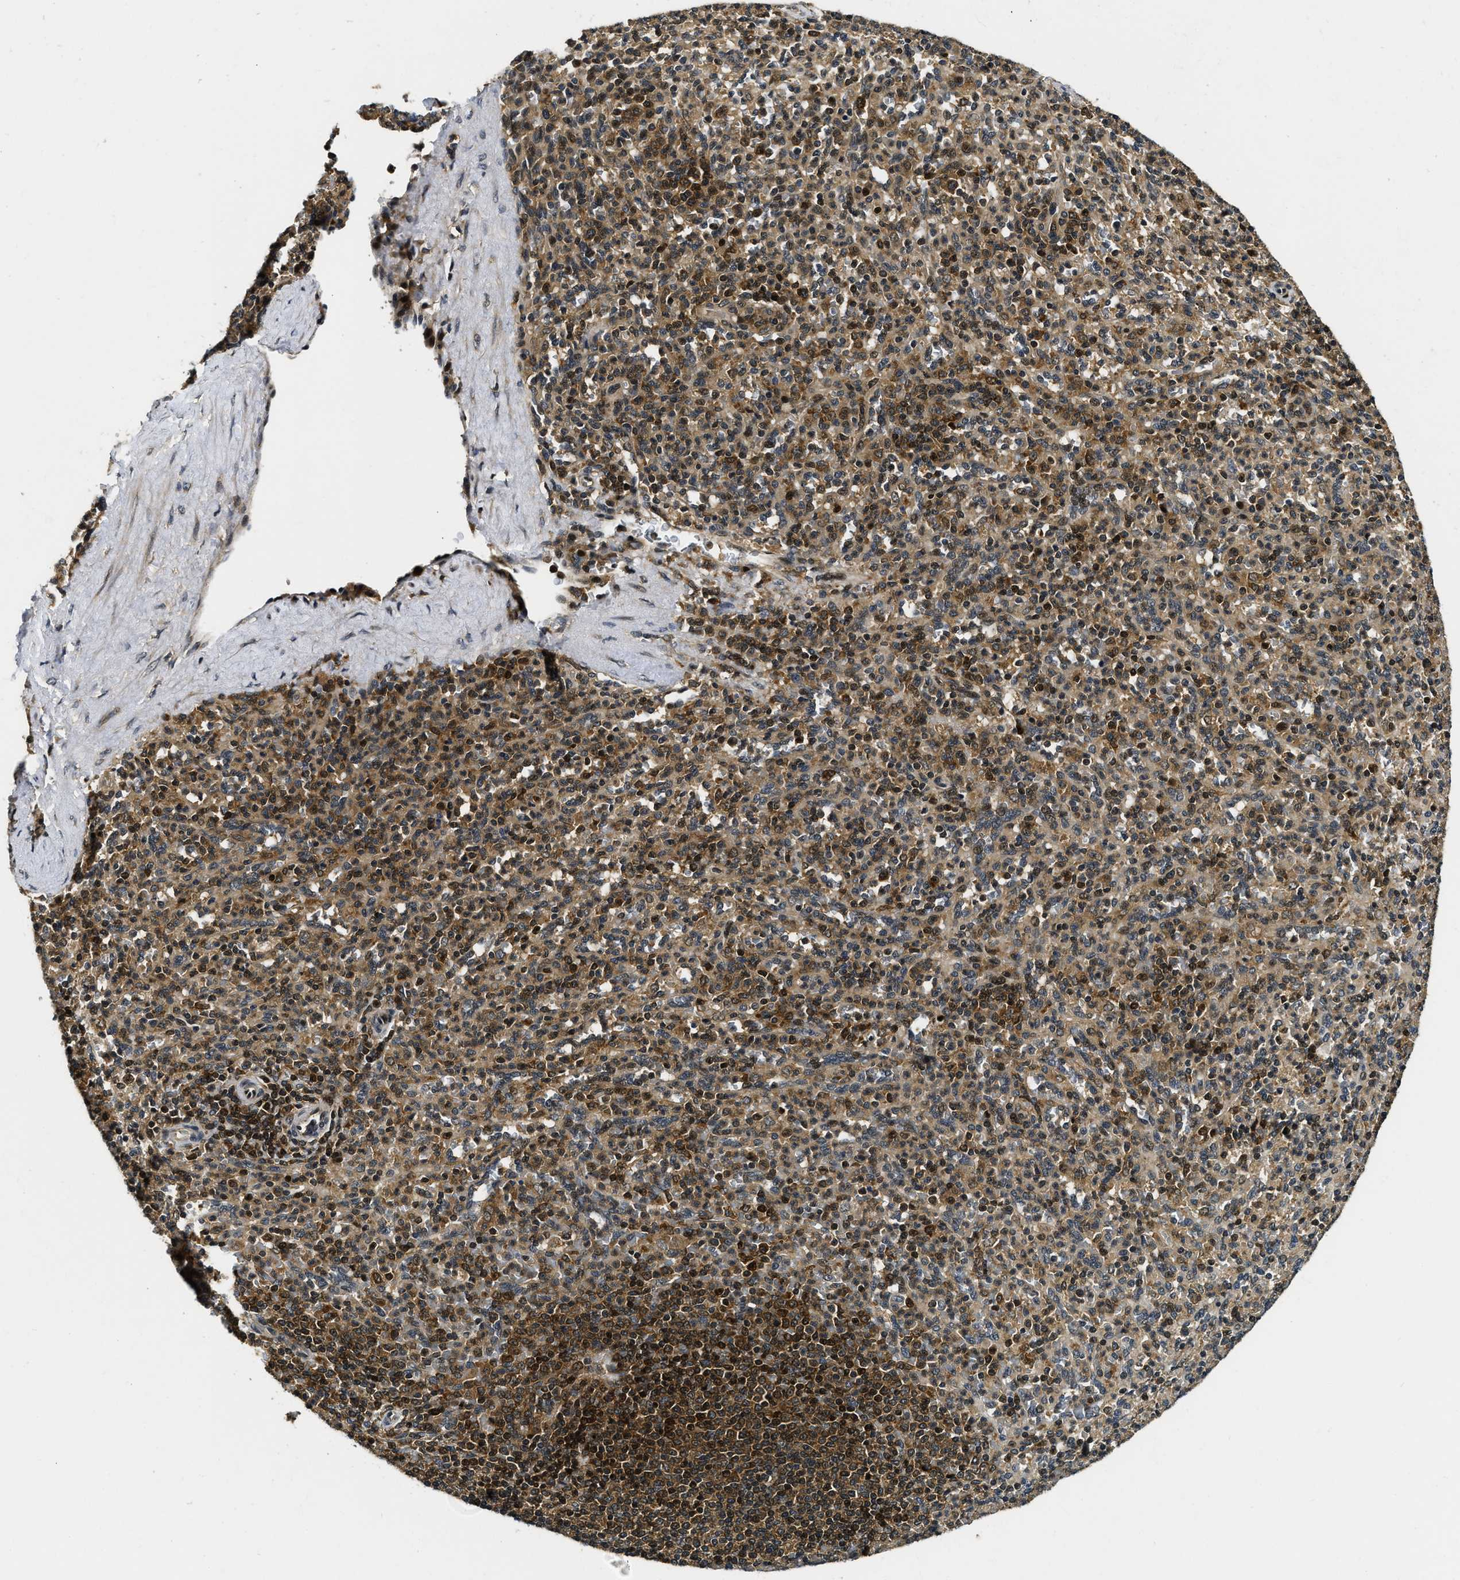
{"staining": {"intensity": "moderate", "quantity": "25%-75%", "location": "cytoplasmic/membranous,nuclear"}, "tissue": "spleen", "cell_type": "Cells in red pulp", "image_type": "normal", "snomed": [{"axis": "morphology", "description": "Normal tissue, NOS"}, {"axis": "topography", "description": "Spleen"}], "caption": "This image shows IHC staining of benign human spleen, with medium moderate cytoplasmic/membranous,nuclear expression in approximately 25%-75% of cells in red pulp.", "gene": "ADSL", "patient": {"sex": "male", "age": 36}}